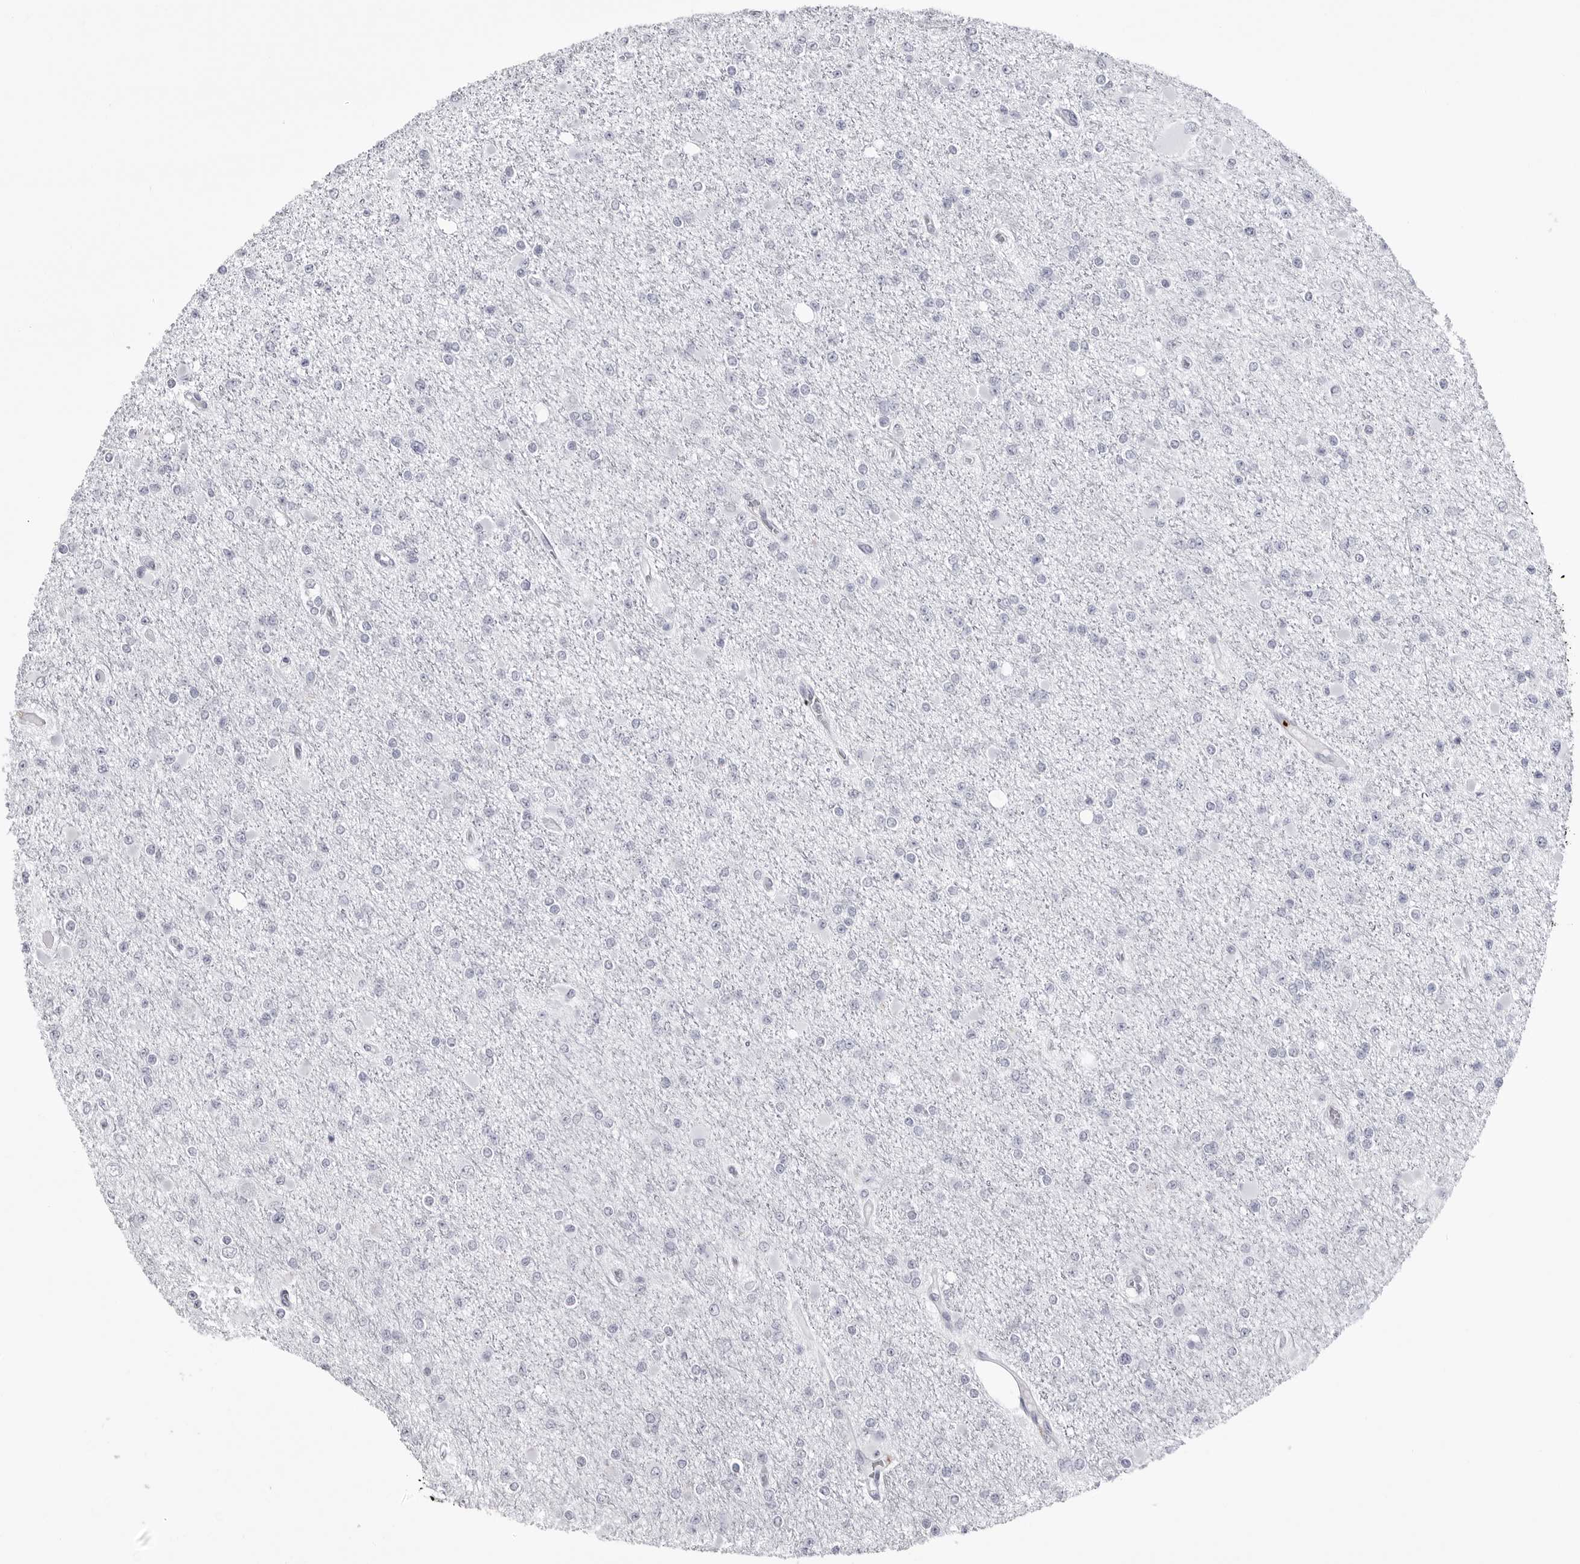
{"staining": {"intensity": "negative", "quantity": "none", "location": "none"}, "tissue": "glioma", "cell_type": "Tumor cells", "image_type": "cancer", "snomed": [{"axis": "morphology", "description": "Glioma, malignant, Low grade"}, {"axis": "topography", "description": "Brain"}], "caption": "Immunohistochemistry (IHC) of human malignant glioma (low-grade) shows no positivity in tumor cells.", "gene": "COL26A1", "patient": {"sex": "female", "age": 22}}